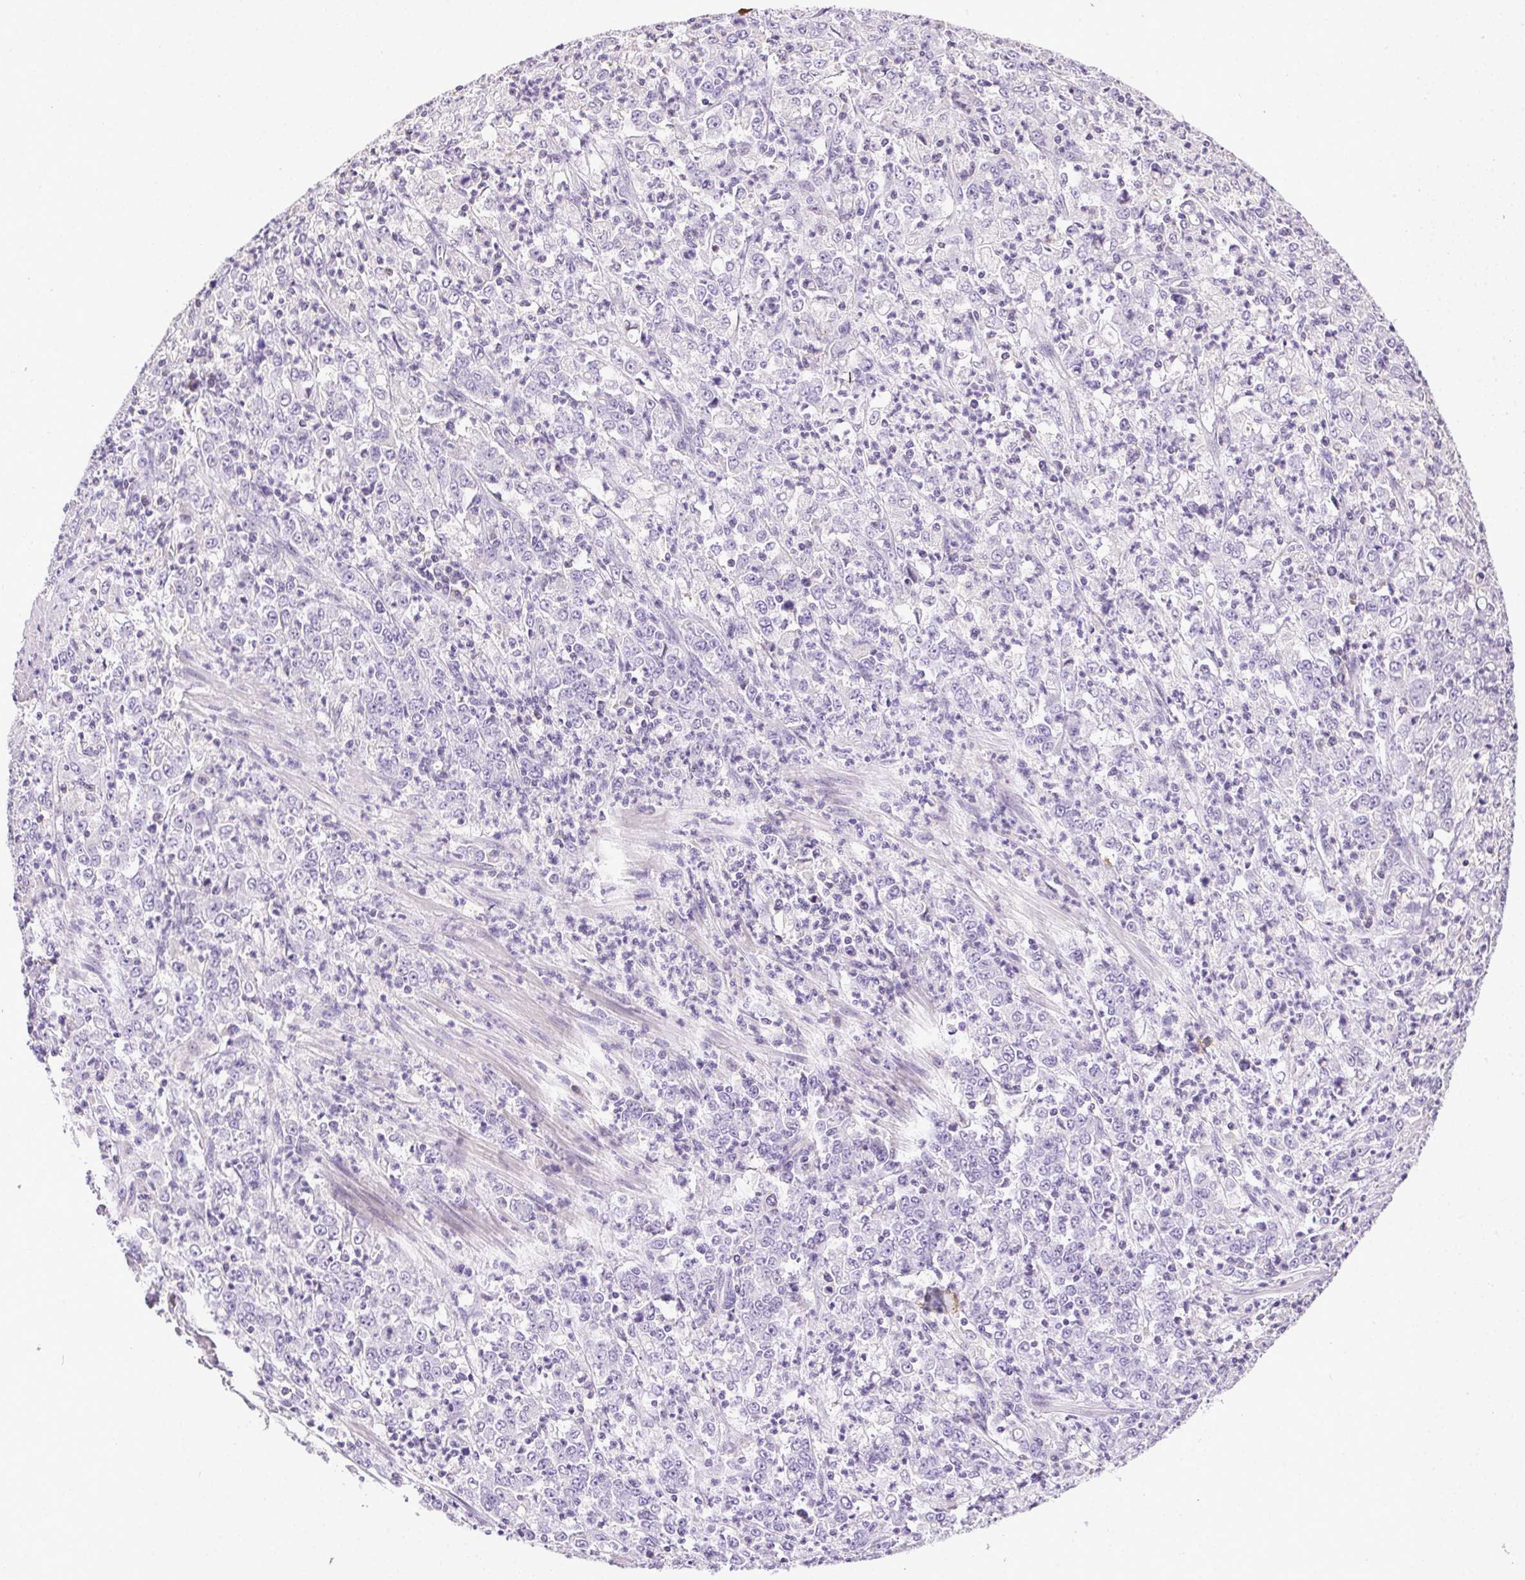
{"staining": {"intensity": "negative", "quantity": "none", "location": "none"}, "tissue": "stomach cancer", "cell_type": "Tumor cells", "image_type": "cancer", "snomed": [{"axis": "morphology", "description": "Adenocarcinoma, NOS"}, {"axis": "topography", "description": "Stomach, lower"}], "caption": "Immunohistochemistry micrograph of human adenocarcinoma (stomach) stained for a protein (brown), which shows no staining in tumor cells. (Immunohistochemistry (ihc), brightfield microscopy, high magnification).", "gene": "SYCE2", "patient": {"sex": "female", "age": 71}}